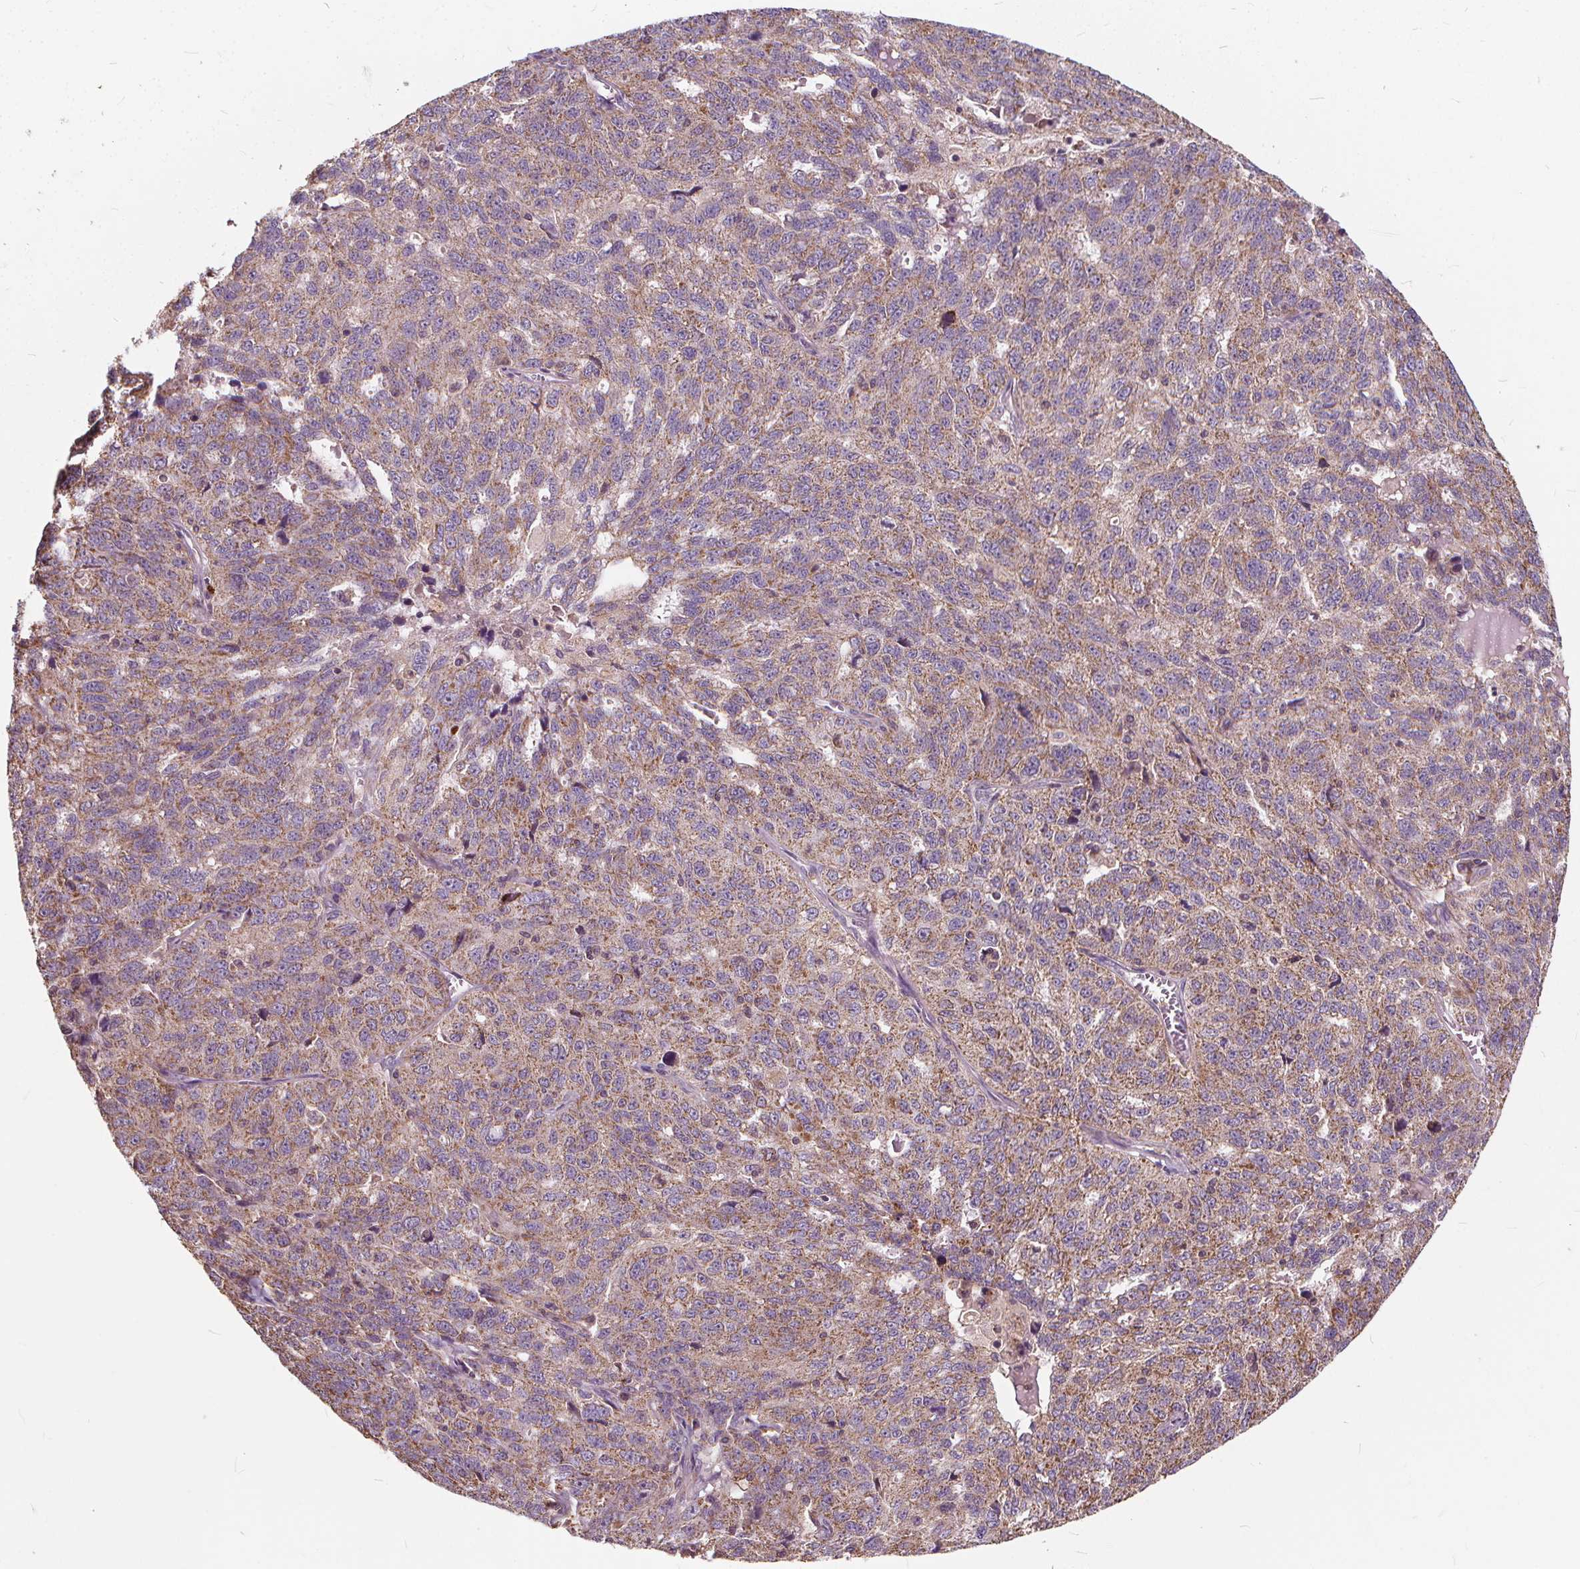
{"staining": {"intensity": "moderate", "quantity": "25%-75%", "location": "cytoplasmic/membranous"}, "tissue": "ovarian cancer", "cell_type": "Tumor cells", "image_type": "cancer", "snomed": [{"axis": "morphology", "description": "Cystadenocarcinoma, serous, NOS"}, {"axis": "topography", "description": "Ovary"}], "caption": "Ovarian cancer tissue displays moderate cytoplasmic/membranous expression in approximately 25%-75% of tumor cells", "gene": "ORAI2", "patient": {"sex": "female", "age": 71}}